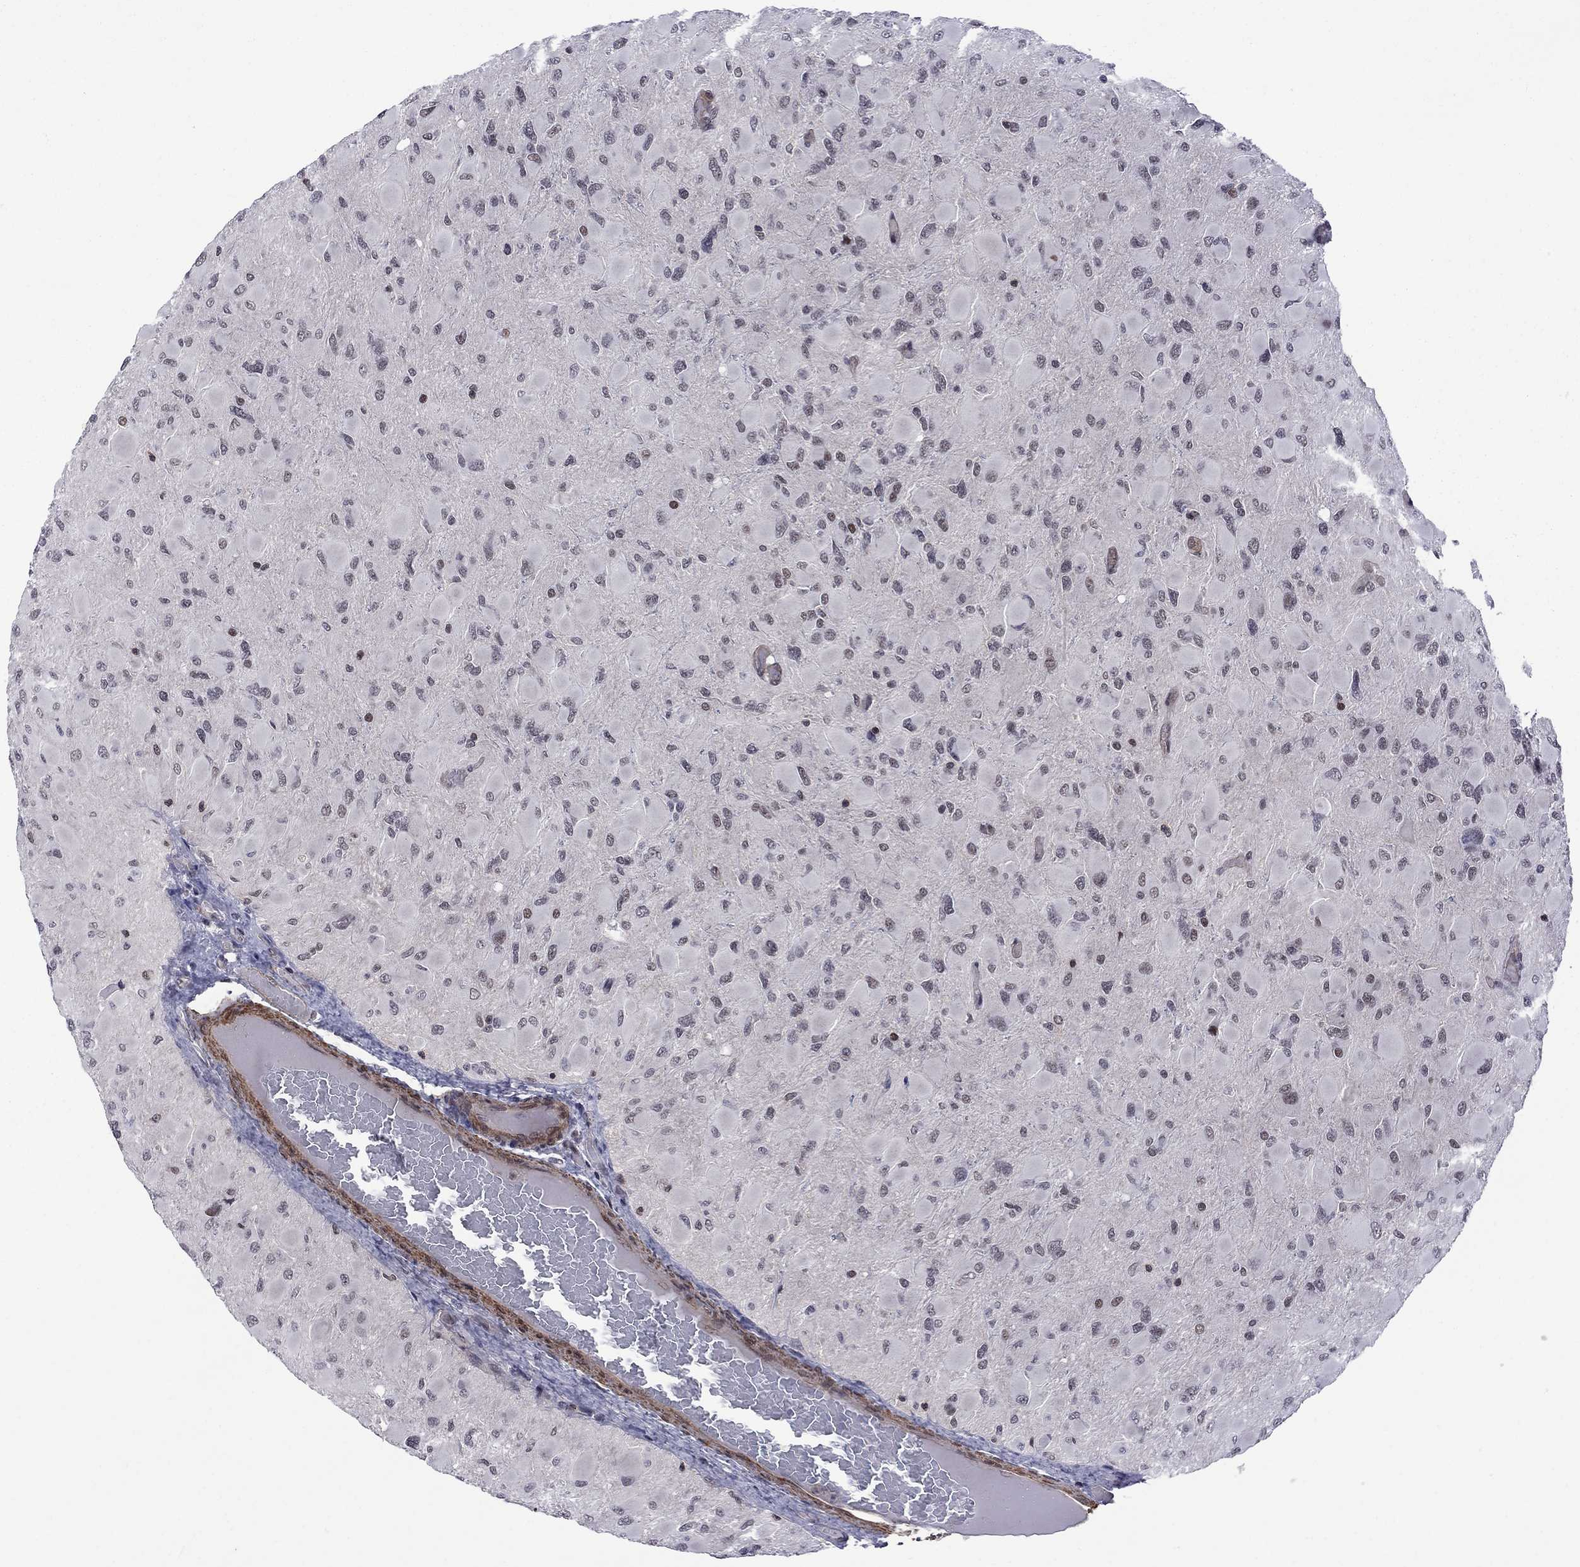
{"staining": {"intensity": "negative", "quantity": "none", "location": "none"}, "tissue": "glioma", "cell_type": "Tumor cells", "image_type": "cancer", "snomed": [{"axis": "morphology", "description": "Glioma, malignant, High grade"}, {"axis": "topography", "description": "Cerebral cortex"}], "caption": "Tumor cells show no significant positivity in malignant high-grade glioma.", "gene": "BRF1", "patient": {"sex": "female", "age": 36}}